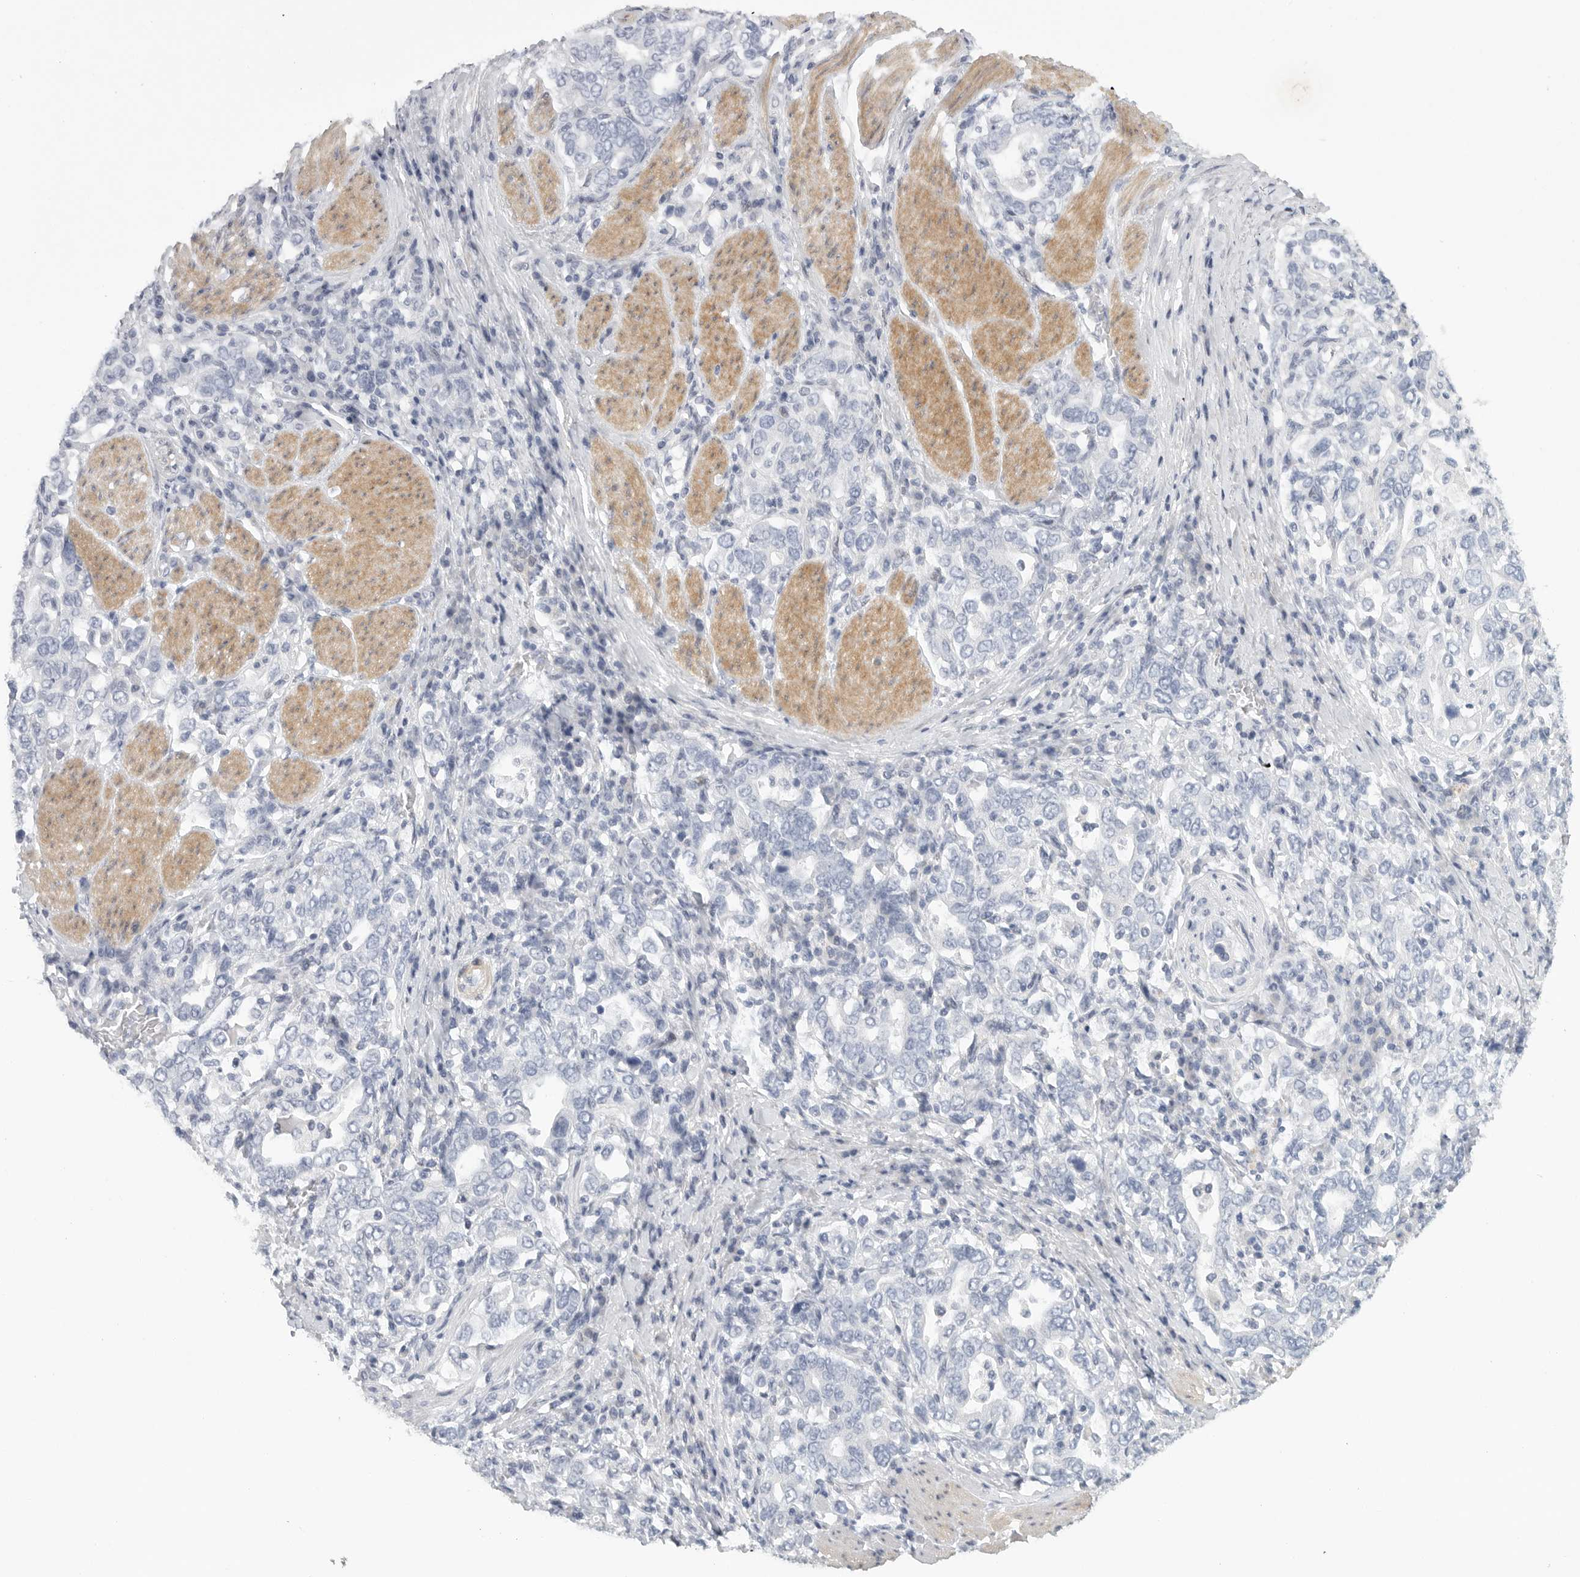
{"staining": {"intensity": "negative", "quantity": "none", "location": "none"}, "tissue": "stomach cancer", "cell_type": "Tumor cells", "image_type": "cancer", "snomed": [{"axis": "morphology", "description": "Adenocarcinoma, NOS"}, {"axis": "topography", "description": "Stomach, upper"}], "caption": "Tumor cells show no significant expression in adenocarcinoma (stomach).", "gene": "TNR", "patient": {"sex": "male", "age": 62}}